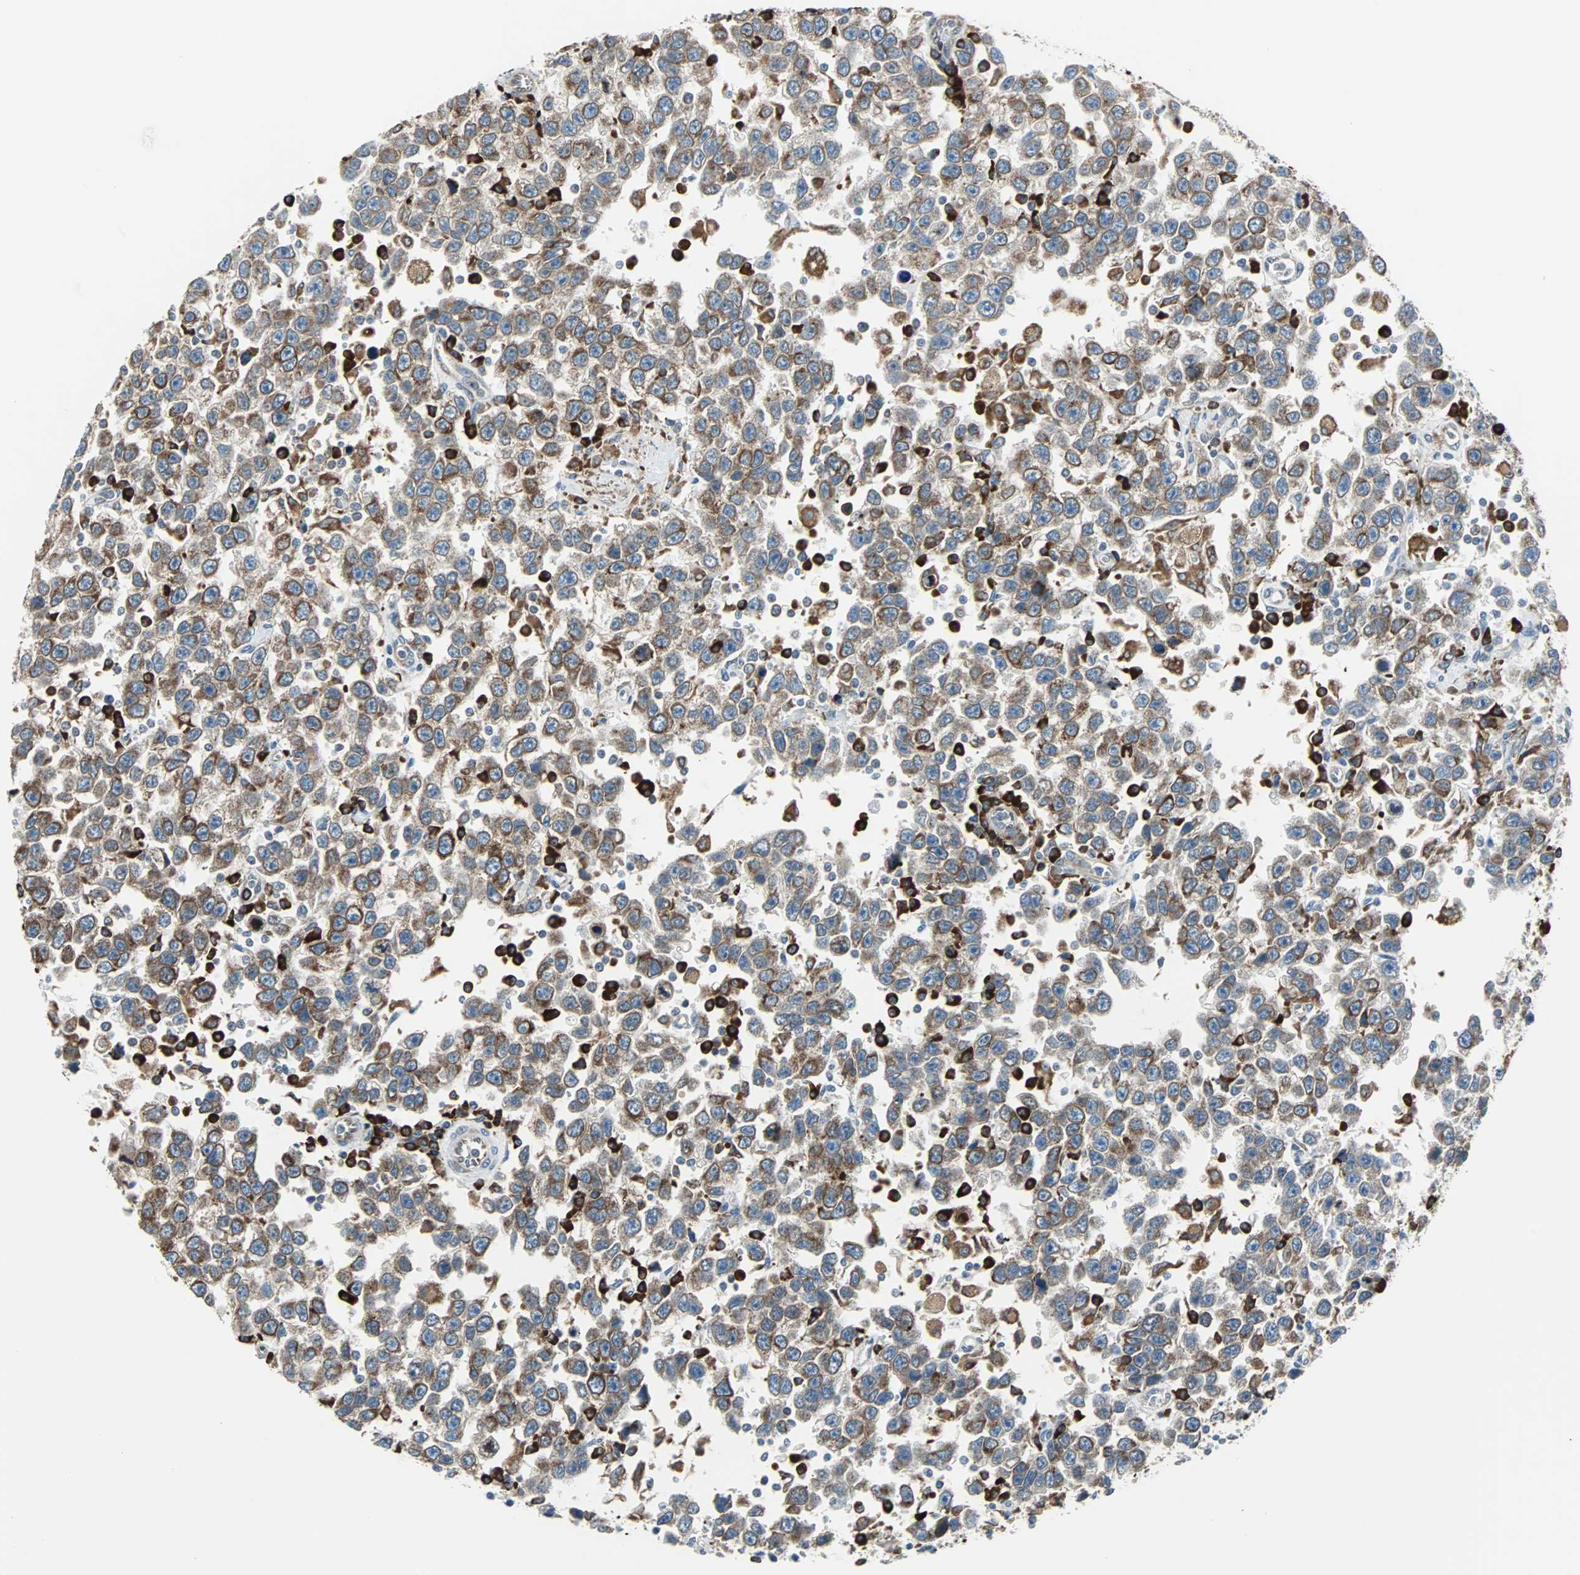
{"staining": {"intensity": "strong", "quantity": ">75%", "location": "cytoplasmic/membranous"}, "tissue": "testis cancer", "cell_type": "Tumor cells", "image_type": "cancer", "snomed": [{"axis": "morphology", "description": "Seminoma, NOS"}, {"axis": "topography", "description": "Testis"}], "caption": "Human testis seminoma stained with a protein marker shows strong staining in tumor cells.", "gene": "PDIA4", "patient": {"sex": "male", "age": 41}}